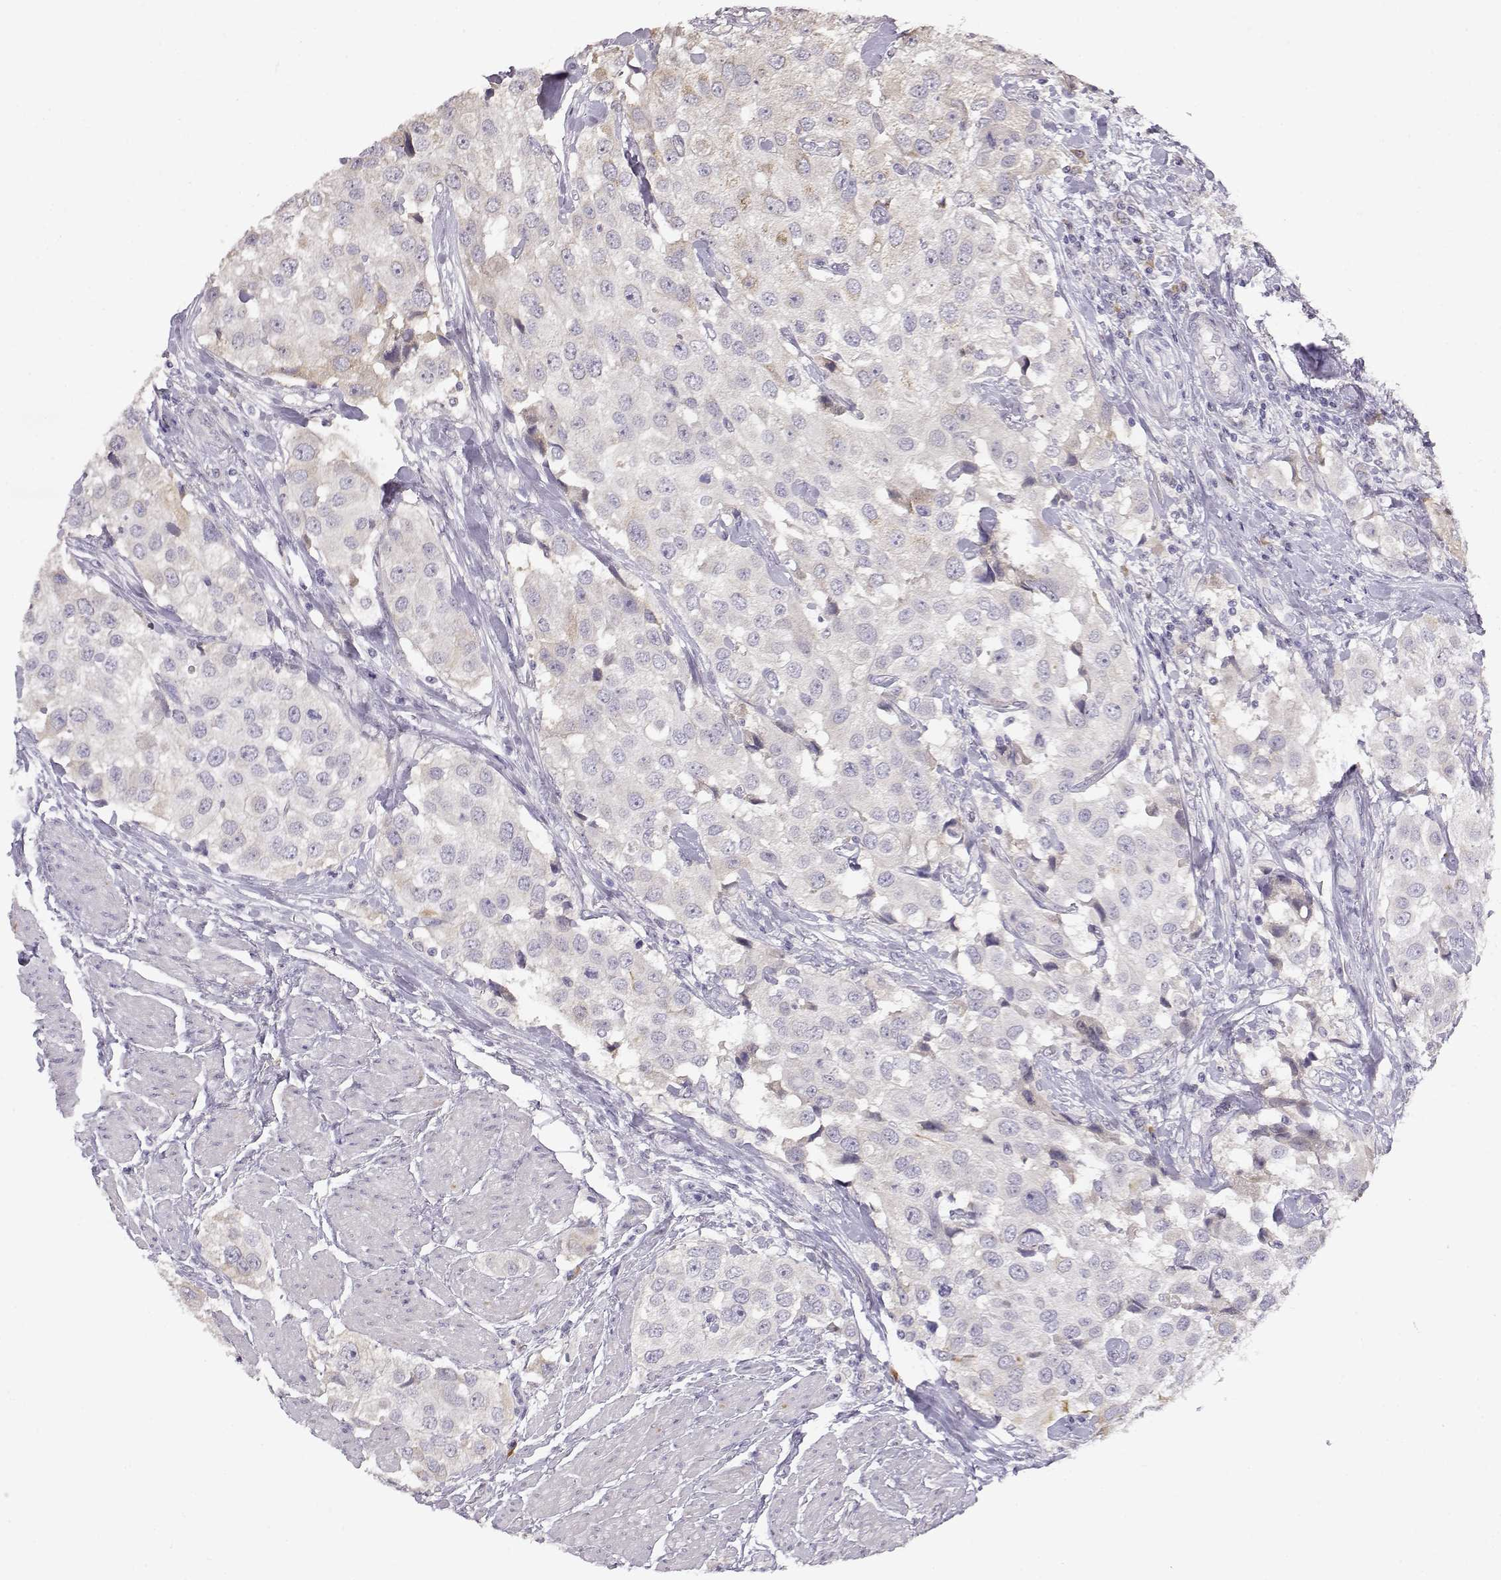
{"staining": {"intensity": "negative", "quantity": "none", "location": "none"}, "tissue": "urothelial cancer", "cell_type": "Tumor cells", "image_type": "cancer", "snomed": [{"axis": "morphology", "description": "Urothelial carcinoma, High grade"}, {"axis": "topography", "description": "Urinary bladder"}], "caption": "There is no significant staining in tumor cells of urothelial cancer. (IHC, brightfield microscopy, high magnification).", "gene": "TACR1", "patient": {"sex": "female", "age": 64}}